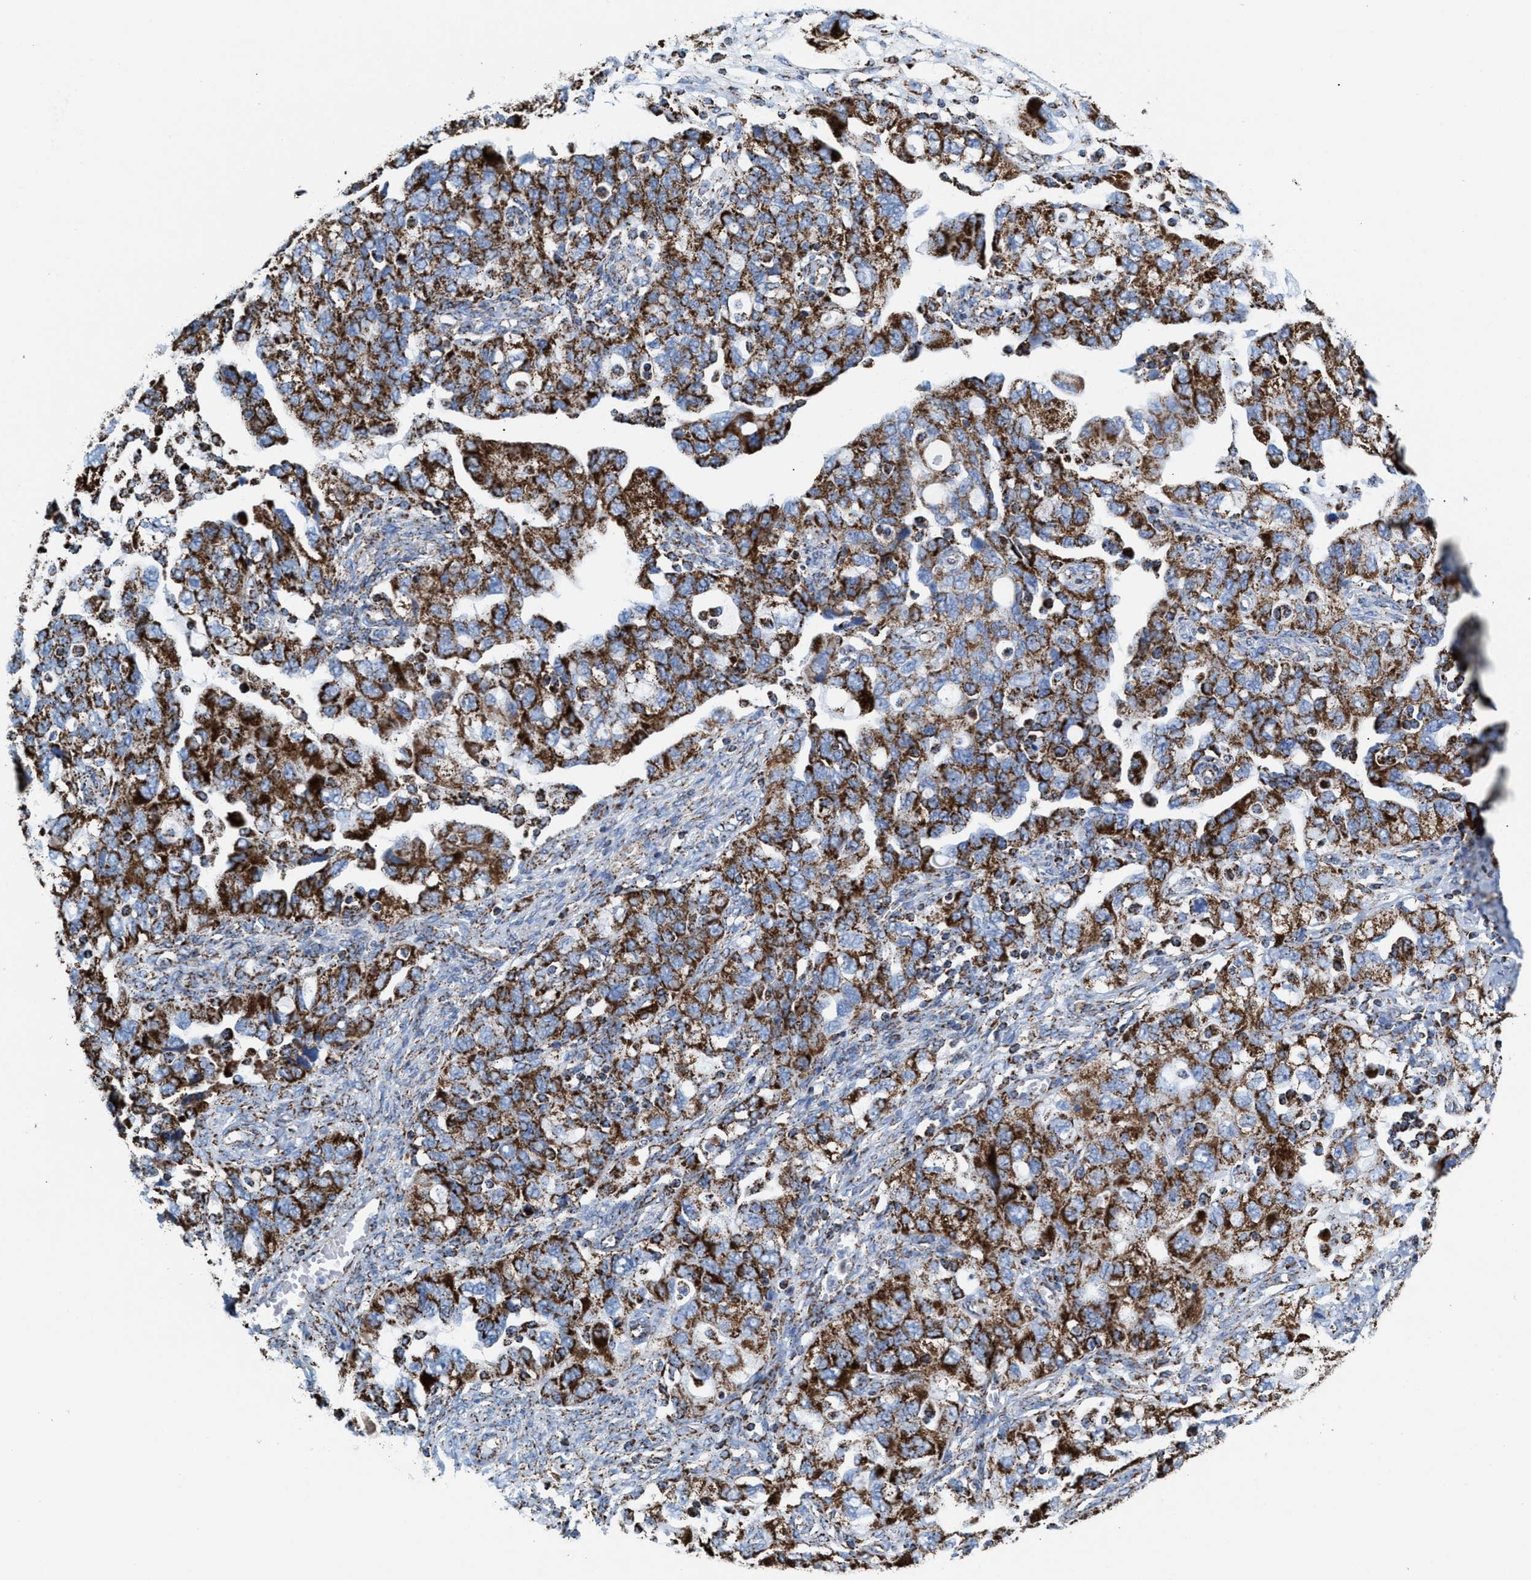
{"staining": {"intensity": "moderate", "quantity": ">75%", "location": "cytoplasmic/membranous"}, "tissue": "ovarian cancer", "cell_type": "Tumor cells", "image_type": "cancer", "snomed": [{"axis": "morphology", "description": "Carcinoma, NOS"}, {"axis": "morphology", "description": "Cystadenocarcinoma, serous, NOS"}, {"axis": "topography", "description": "Ovary"}], "caption": "Immunohistochemical staining of human ovarian cancer (carcinoma) reveals medium levels of moderate cytoplasmic/membranous staining in approximately >75% of tumor cells. (Brightfield microscopy of DAB IHC at high magnification).", "gene": "ECHS1", "patient": {"sex": "female", "age": 69}}